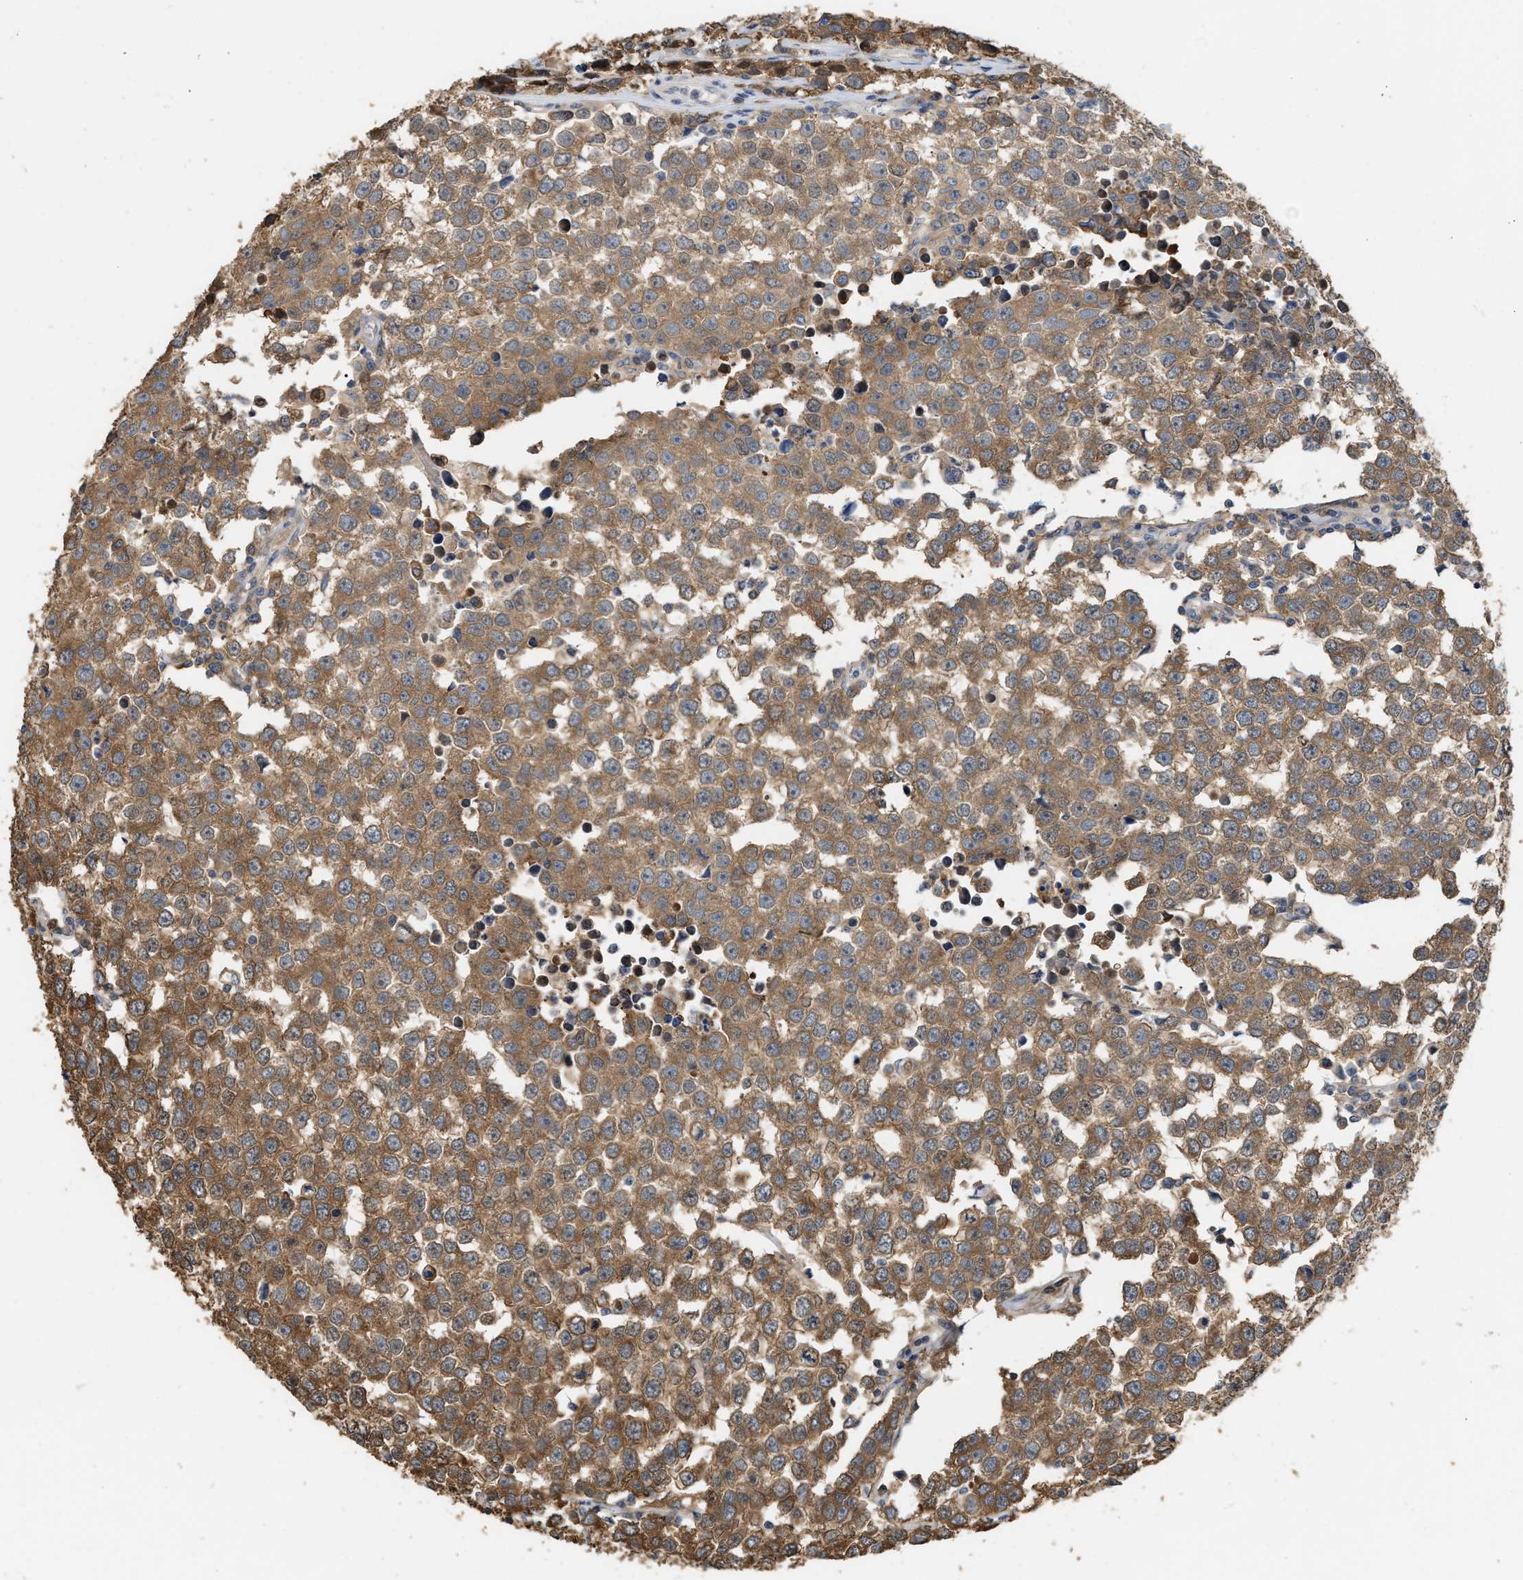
{"staining": {"intensity": "moderate", "quantity": ">75%", "location": "cytoplasmic/membranous"}, "tissue": "testis cancer", "cell_type": "Tumor cells", "image_type": "cancer", "snomed": [{"axis": "morphology", "description": "Seminoma, NOS"}, {"axis": "morphology", "description": "Carcinoma, Embryonal, NOS"}, {"axis": "topography", "description": "Testis"}], "caption": "Immunohistochemistry image of neoplastic tissue: human testis cancer (seminoma) stained using immunohistochemistry (IHC) reveals medium levels of moderate protein expression localized specifically in the cytoplasmic/membranous of tumor cells, appearing as a cytoplasmic/membranous brown color.", "gene": "CSNK1A1", "patient": {"sex": "male", "age": 52}}